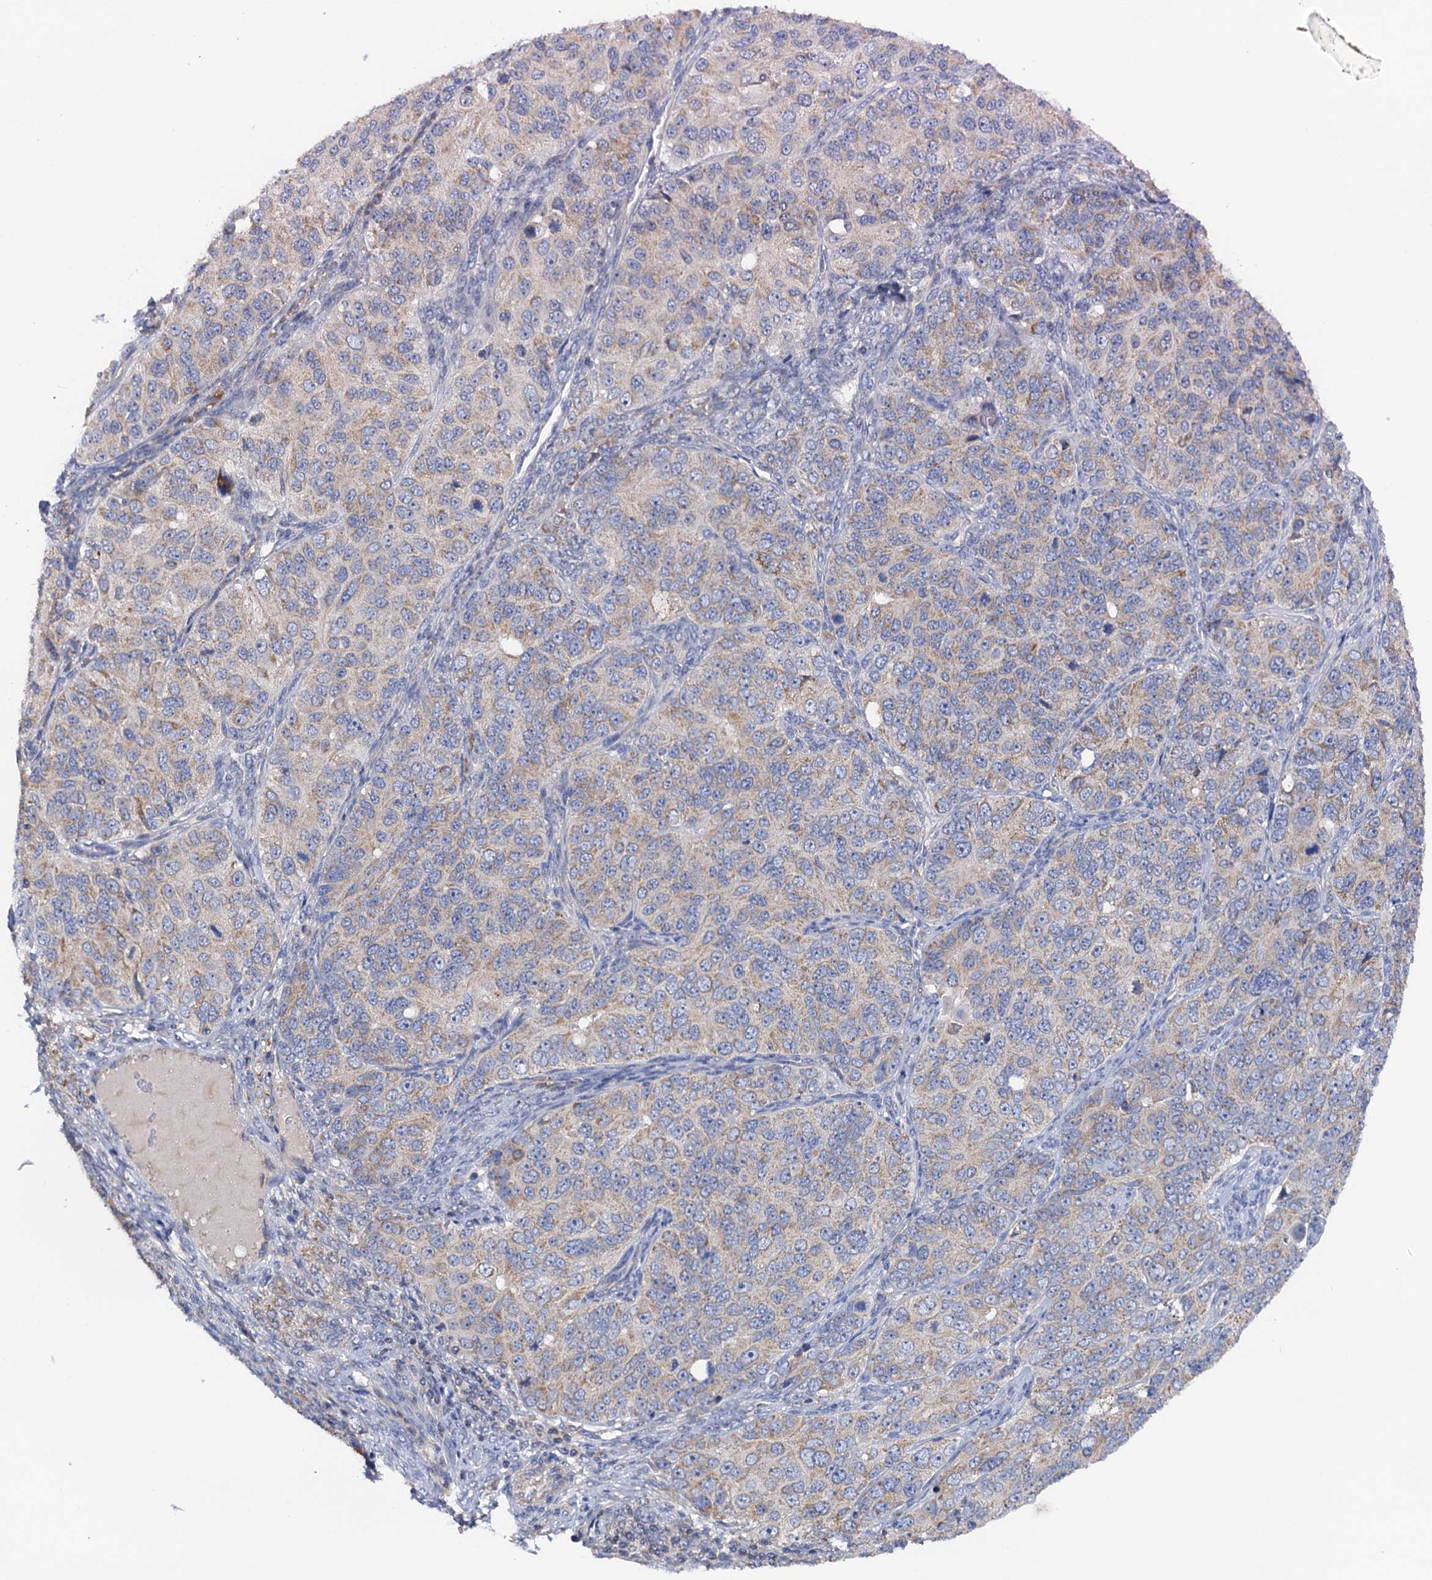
{"staining": {"intensity": "weak", "quantity": "<25%", "location": "cytoplasmic/membranous"}, "tissue": "ovarian cancer", "cell_type": "Tumor cells", "image_type": "cancer", "snomed": [{"axis": "morphology", "description": "Carcinoma, endometroid"}, {"axis": "topography", "description": "Ovary"}], "caption": "Immunohistochemistry micrograph of neoplastic tissue: endometroid carcinoma (ovarian) stained with DAB exhibits no significant protein expression in tumor cells.", "gene": "MRPL48", "patient": {"sex": "female", "age": 51}}